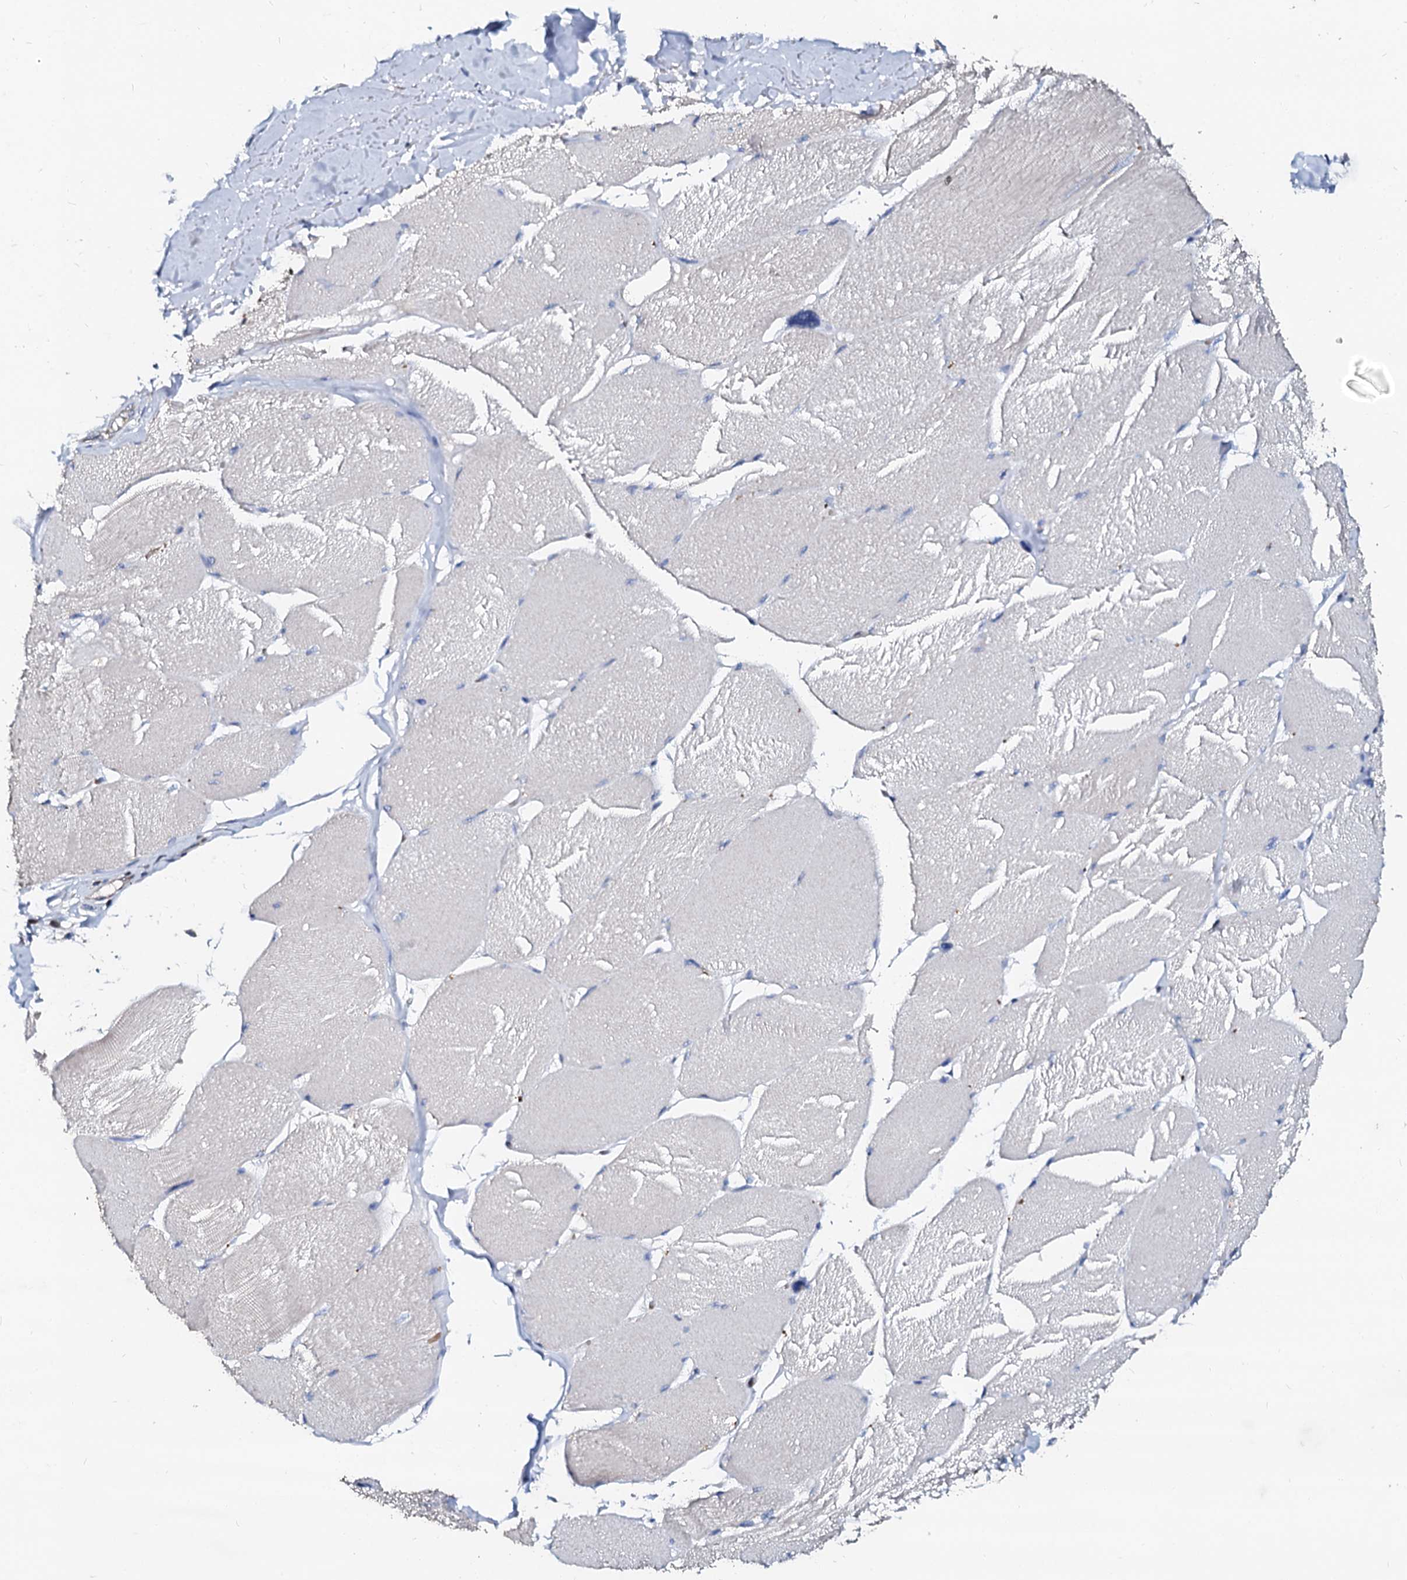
{"staining": {"intensity": "negative", "quantity": "none", "location": "none"}, "tissue": "skeletal muscle", "cell_type": "Myocytes", "image_type": "normal", "snomed": [{"axis": "morphology", "description": "Normal tissue, NOS"}, {"axis": "topography", "description": "Skin"}, {"axis": "topography", "description": "Skeletal muscle"}], "caption": "Myocytes are negative for brown protein staining in benign skeletal muscle. (Brightfield microscopy of DAB (3,3'-diaminobenzidine) immunohistochemistry at high magnification).", "gene": "RAB27A", "patient": {"sex": "male", "age": 83}}